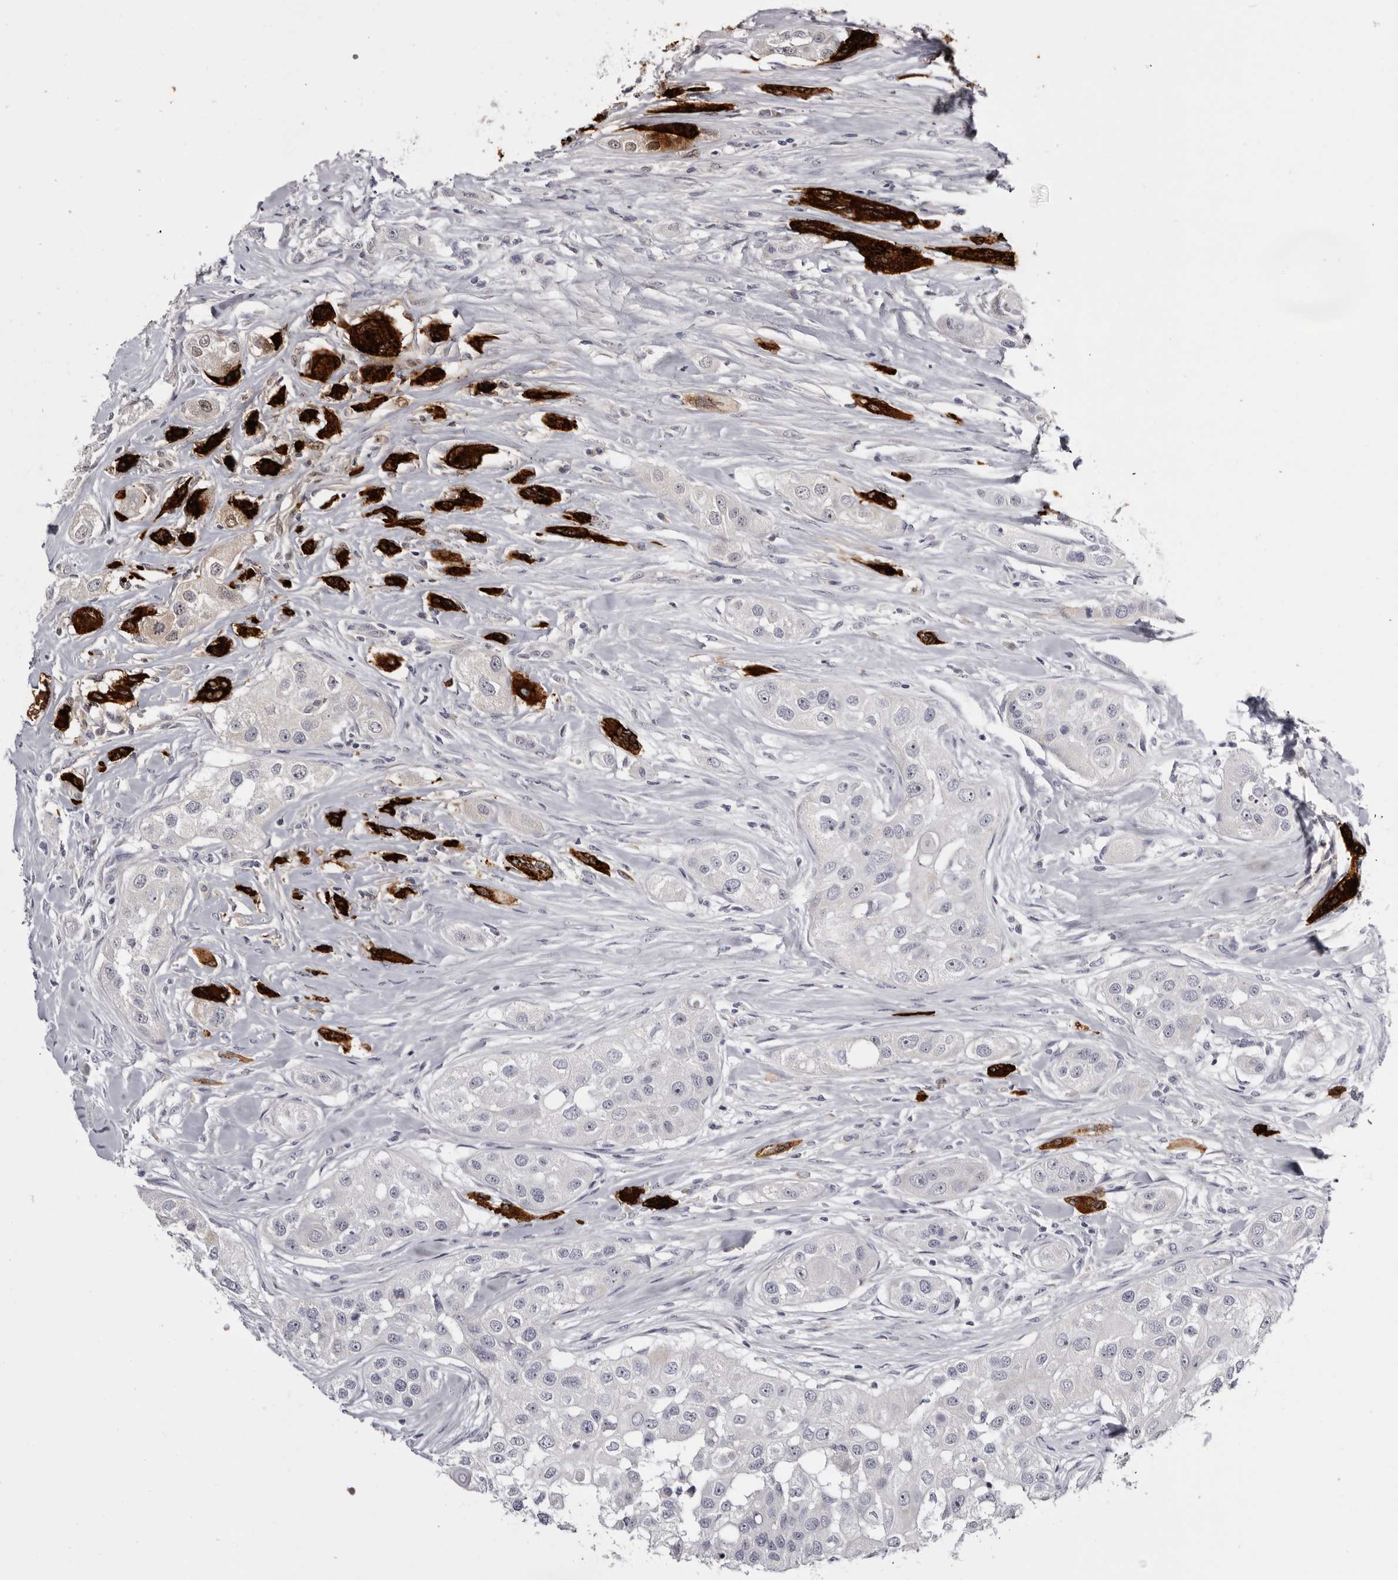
{"staining": {"intensity": "negative", "quantity": "none", "location": "none"}, "tissue": "head and neck cancer", "cell_type": "Tumor cells", "image_type": "cancer", "snomed": [{"axis": "morphology", "description": "Normal tissue, NOS"}, {"axis": "morphology", "description": "Squamous cell carcinoma, NOS"}, {"axis": "topography", "description": "Skeletal muscle"}, {"axis": "topography", "description": "Head-Neck"}], "caption": "An immunohistochemistry (IHC) photomicrograph of head and neck cancer is shown. There is no staining in tumor cells of head and neck cancer.", "gene": "CASQ1", "patient": {"sex": "male", "age": 51}}